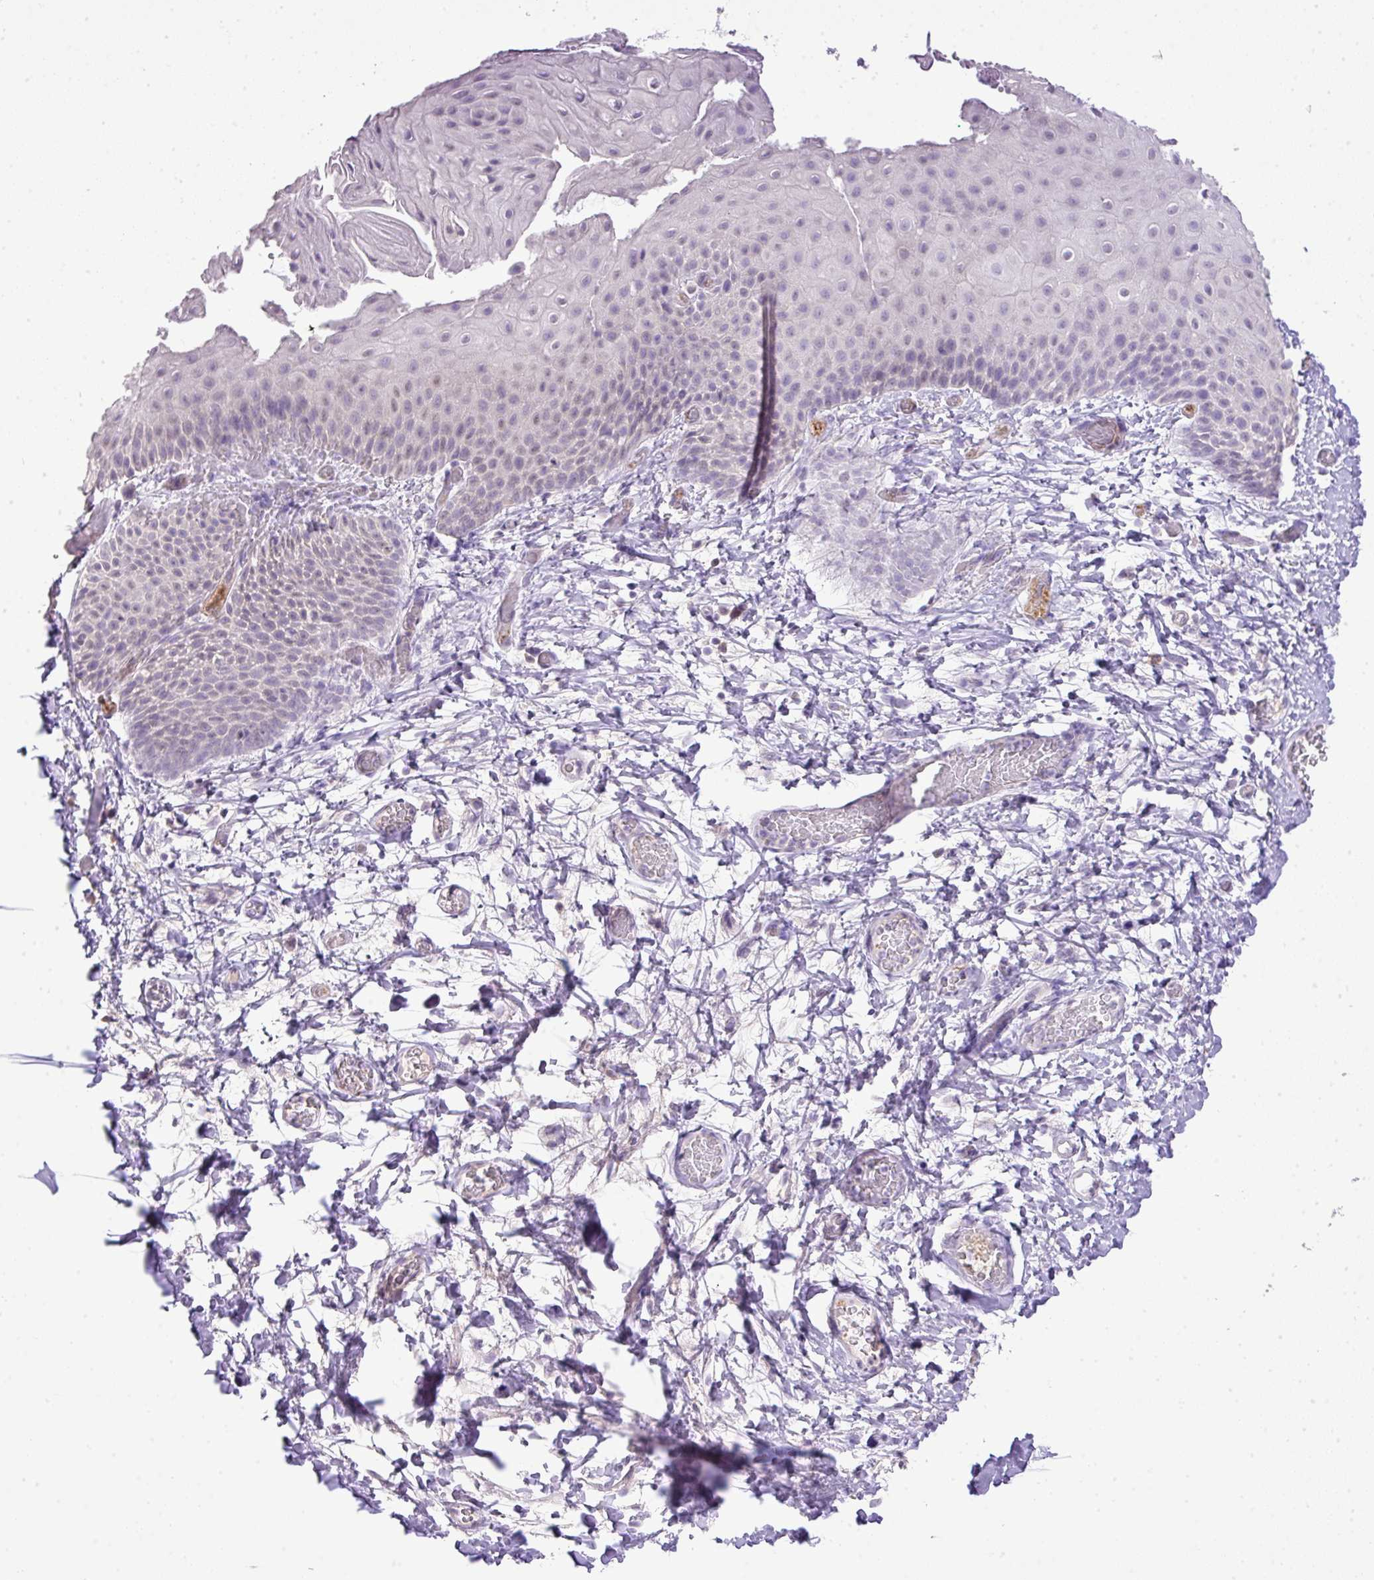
{"staining": {"intensity": "negative", "quantity": "none", "location": "none"}, "tissue": "skin", "cell_type": "Epidermal cells", "image_type": "normal", "snomed": [{"axis": "morphology", "description": "Normal tissue, NOS"}, {"axis": "morphology", "description": "Hemorrhoids"}, {"axis": "morphology", "description": "Inflammation, NOS"}, {"axis": "topography", "description": "Anal"}], "caption": "A photomicrograph of skin stained for a protein shows no brown staining in epidermal cells.", "gene": "DIP2A", "patient": {"sex": "male", "age": 60}}